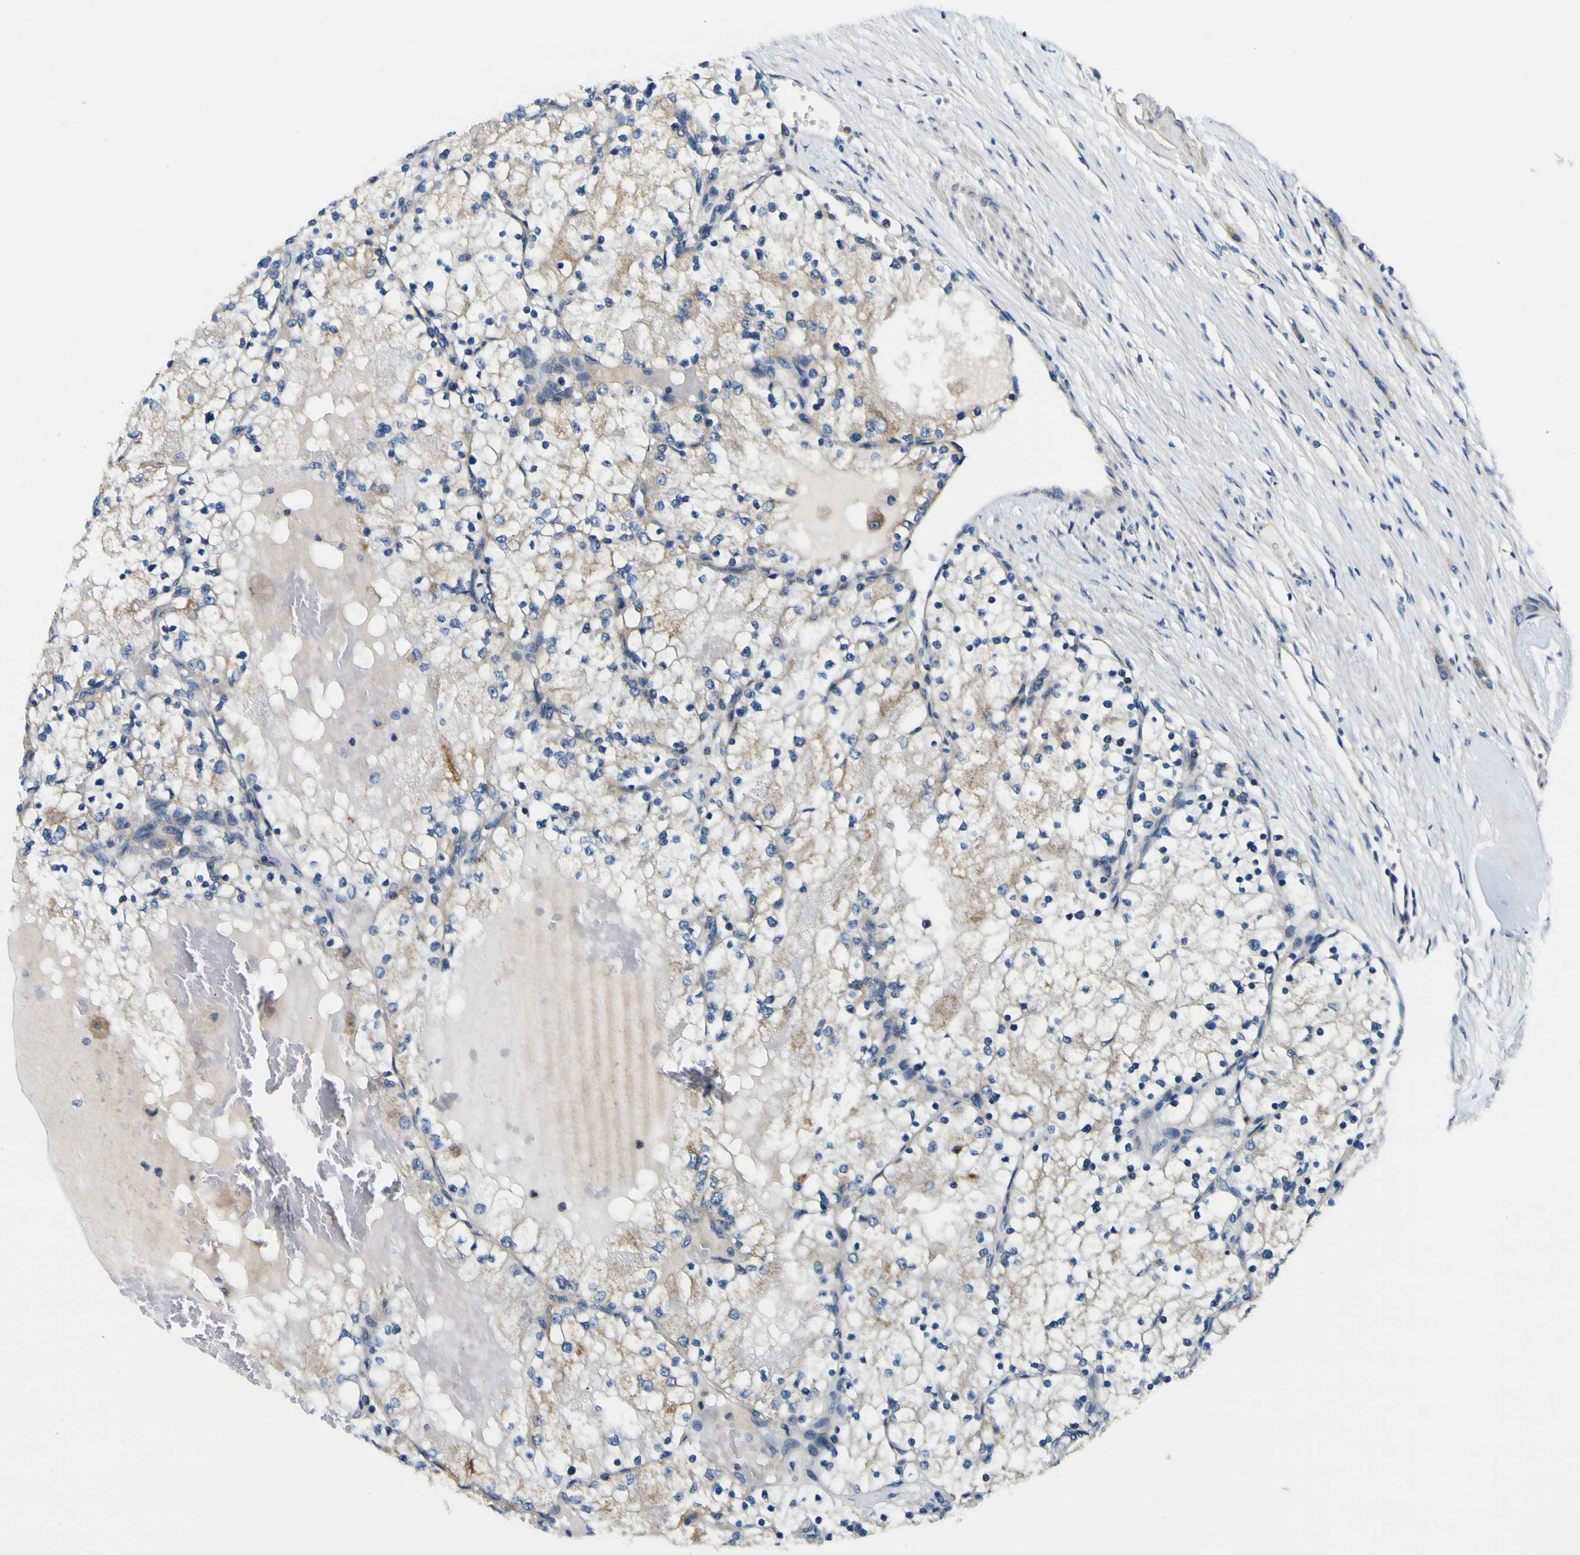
{"staining": {"intensity": "moderate", "quantity": "25%-75%", "location": "cytoplasmic/membranous"}, "tissue": "renal cancer", "cell_type": "Tumor cells", "image_type": "cancer", "snomed": [{"axis": "morphology", "description": "Adenocarcinoma, NOS"}, {"axis": "topography", "description": "Kidney"}], "caption": "Adenocarcinoma (renal) was stained to show a protein in brown. There is medium levels of moderate cytoplasmic/membranous staining in about 25%-75% of tumor cells. The protein is shown in brown color, while the nuclei are stained blue.", "gene": "CLSTN1", "patient": {"sex": "male", "age": 68}}